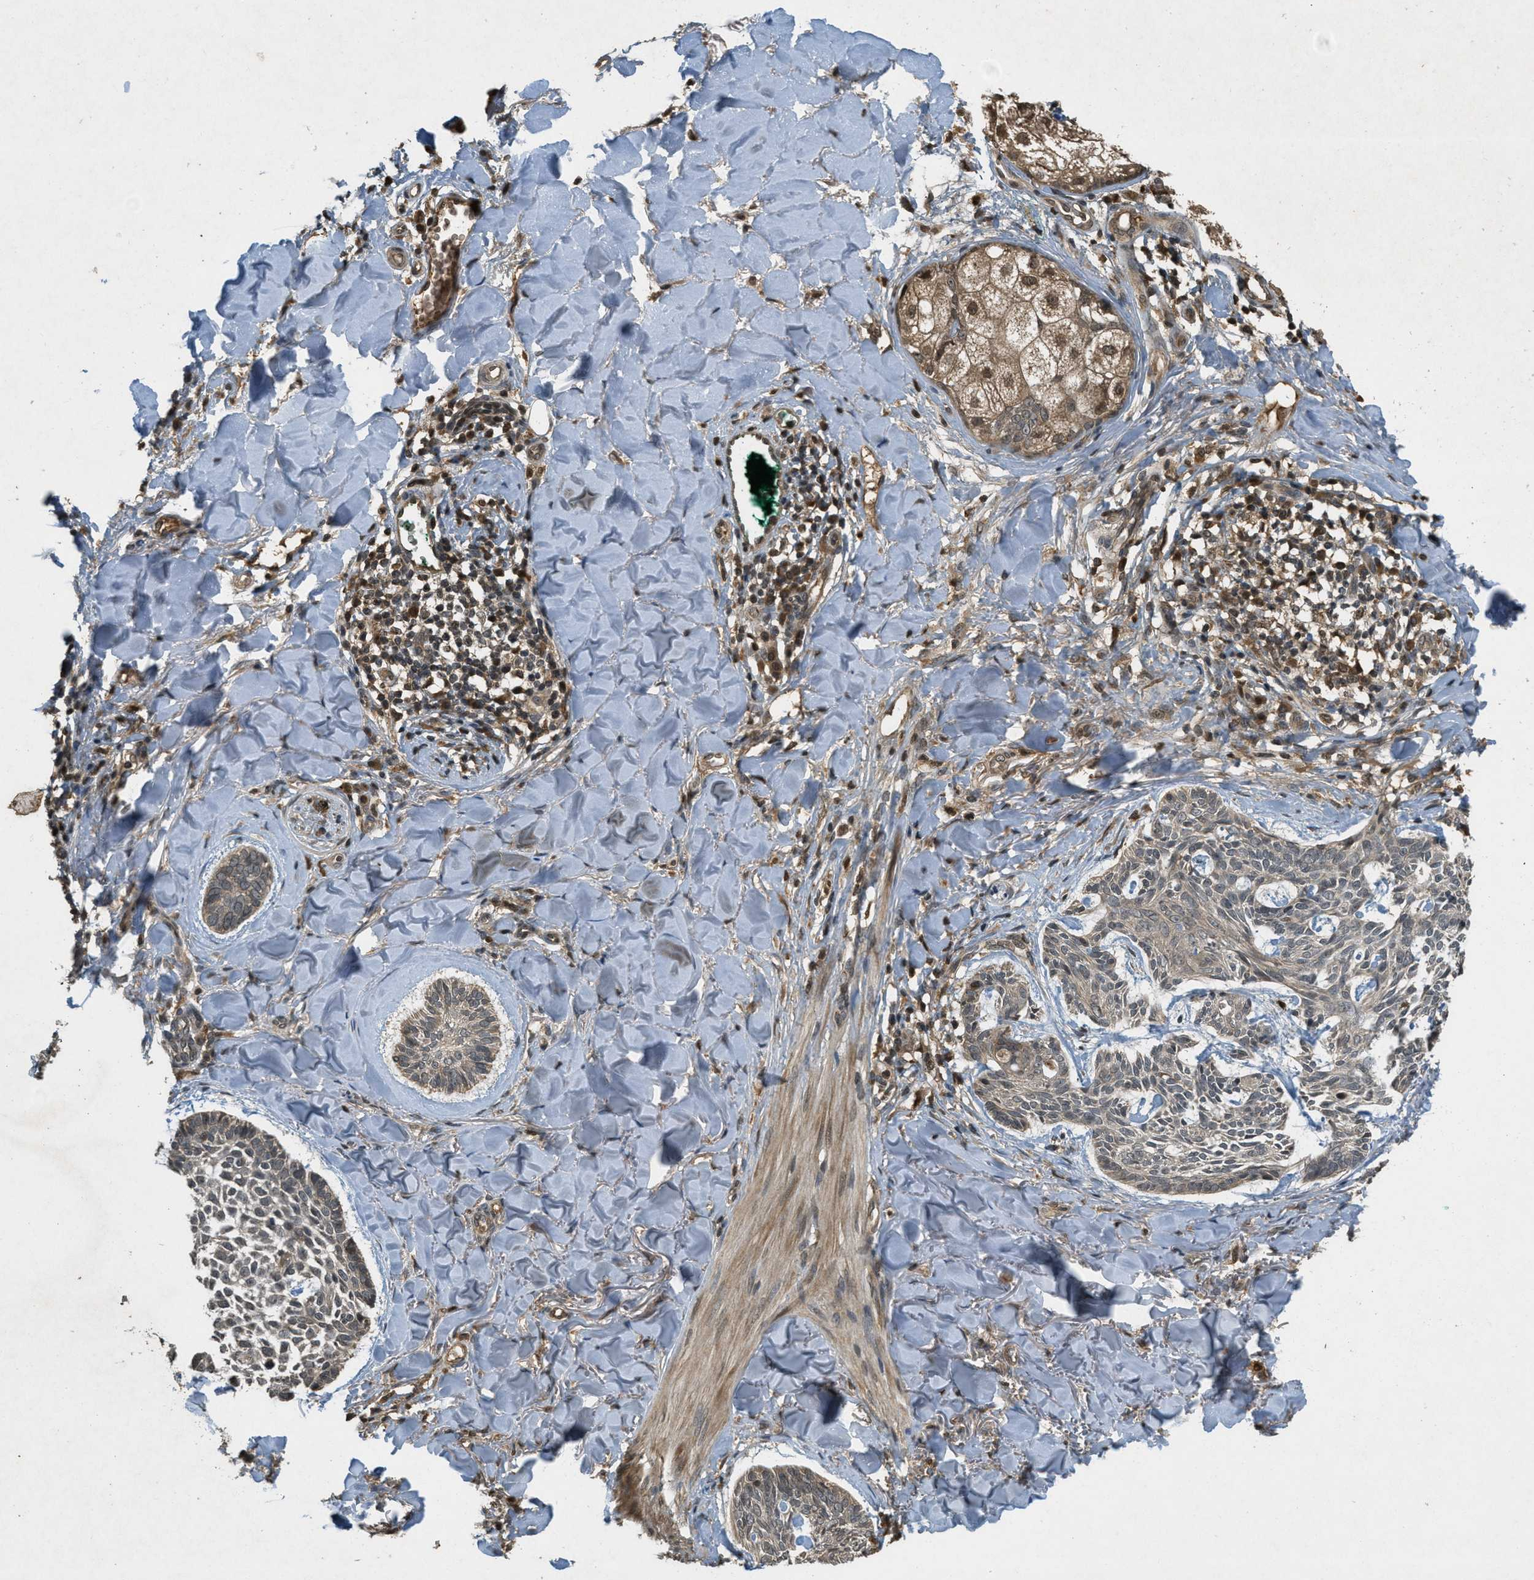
{"staining": {"intensity": "weak", "quantity": ">75%", "location": "cytoplasmic/membranous"}, "tissue": "skin cancer", "cell_type": "Tumor cells", "image_type": "cancer", "snomed": [{"axis": "morphology", "description": "Basal cell carcinoma"}, {"axis": "topography", "description": "Skin"}], "caption": "IHC (DAB) staining of human skin basal cell carcinoma shows weak cytoplasmic/membranous protein expression in approximately >75% of tumor cells. Nuclei are stained in blue.", "gene": "ATG7", "patient": {"sex": "male", "age": 43}}